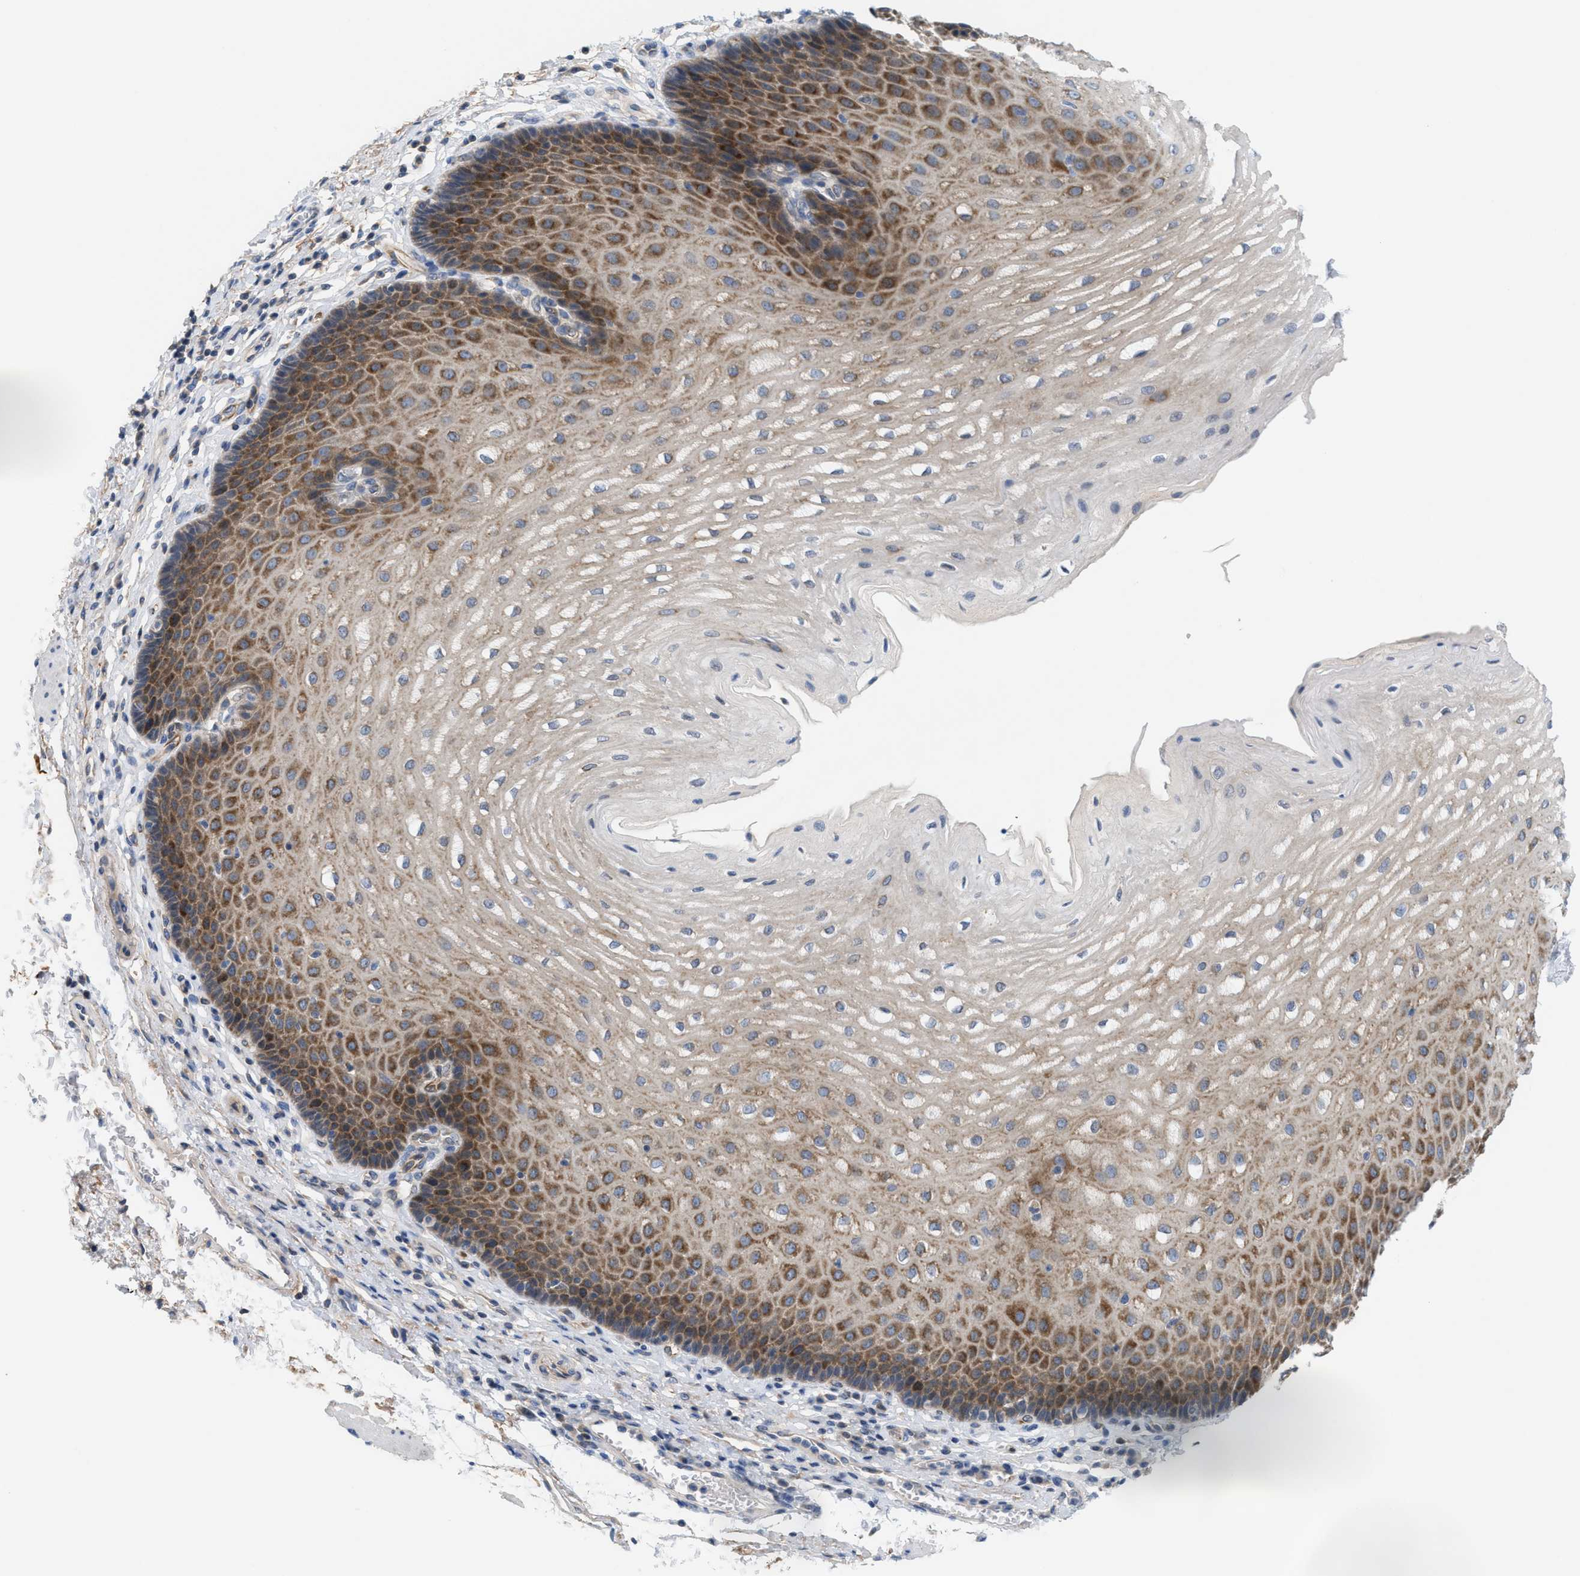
{"staining": {"intensity": "moderate", "quantity": ">75%", "location": "cytoplasmic/membranous"}, "tissue": "esophagus", "cell_type": "Squamous epithelial cells", "image_type": "normal", "snomed": [{"axis": "morphology", "description": "Normal tissue, NOS"}, {"axis": "topography", "description": "Esophagus"}], "caption": "A brown stain shows moderate cytoplasmic/membranous positivity of a protein in squamous epithelial cells of benign esophagus.", "gene": "UBAP2", "patient": {"sex": "male", "age": 54}}